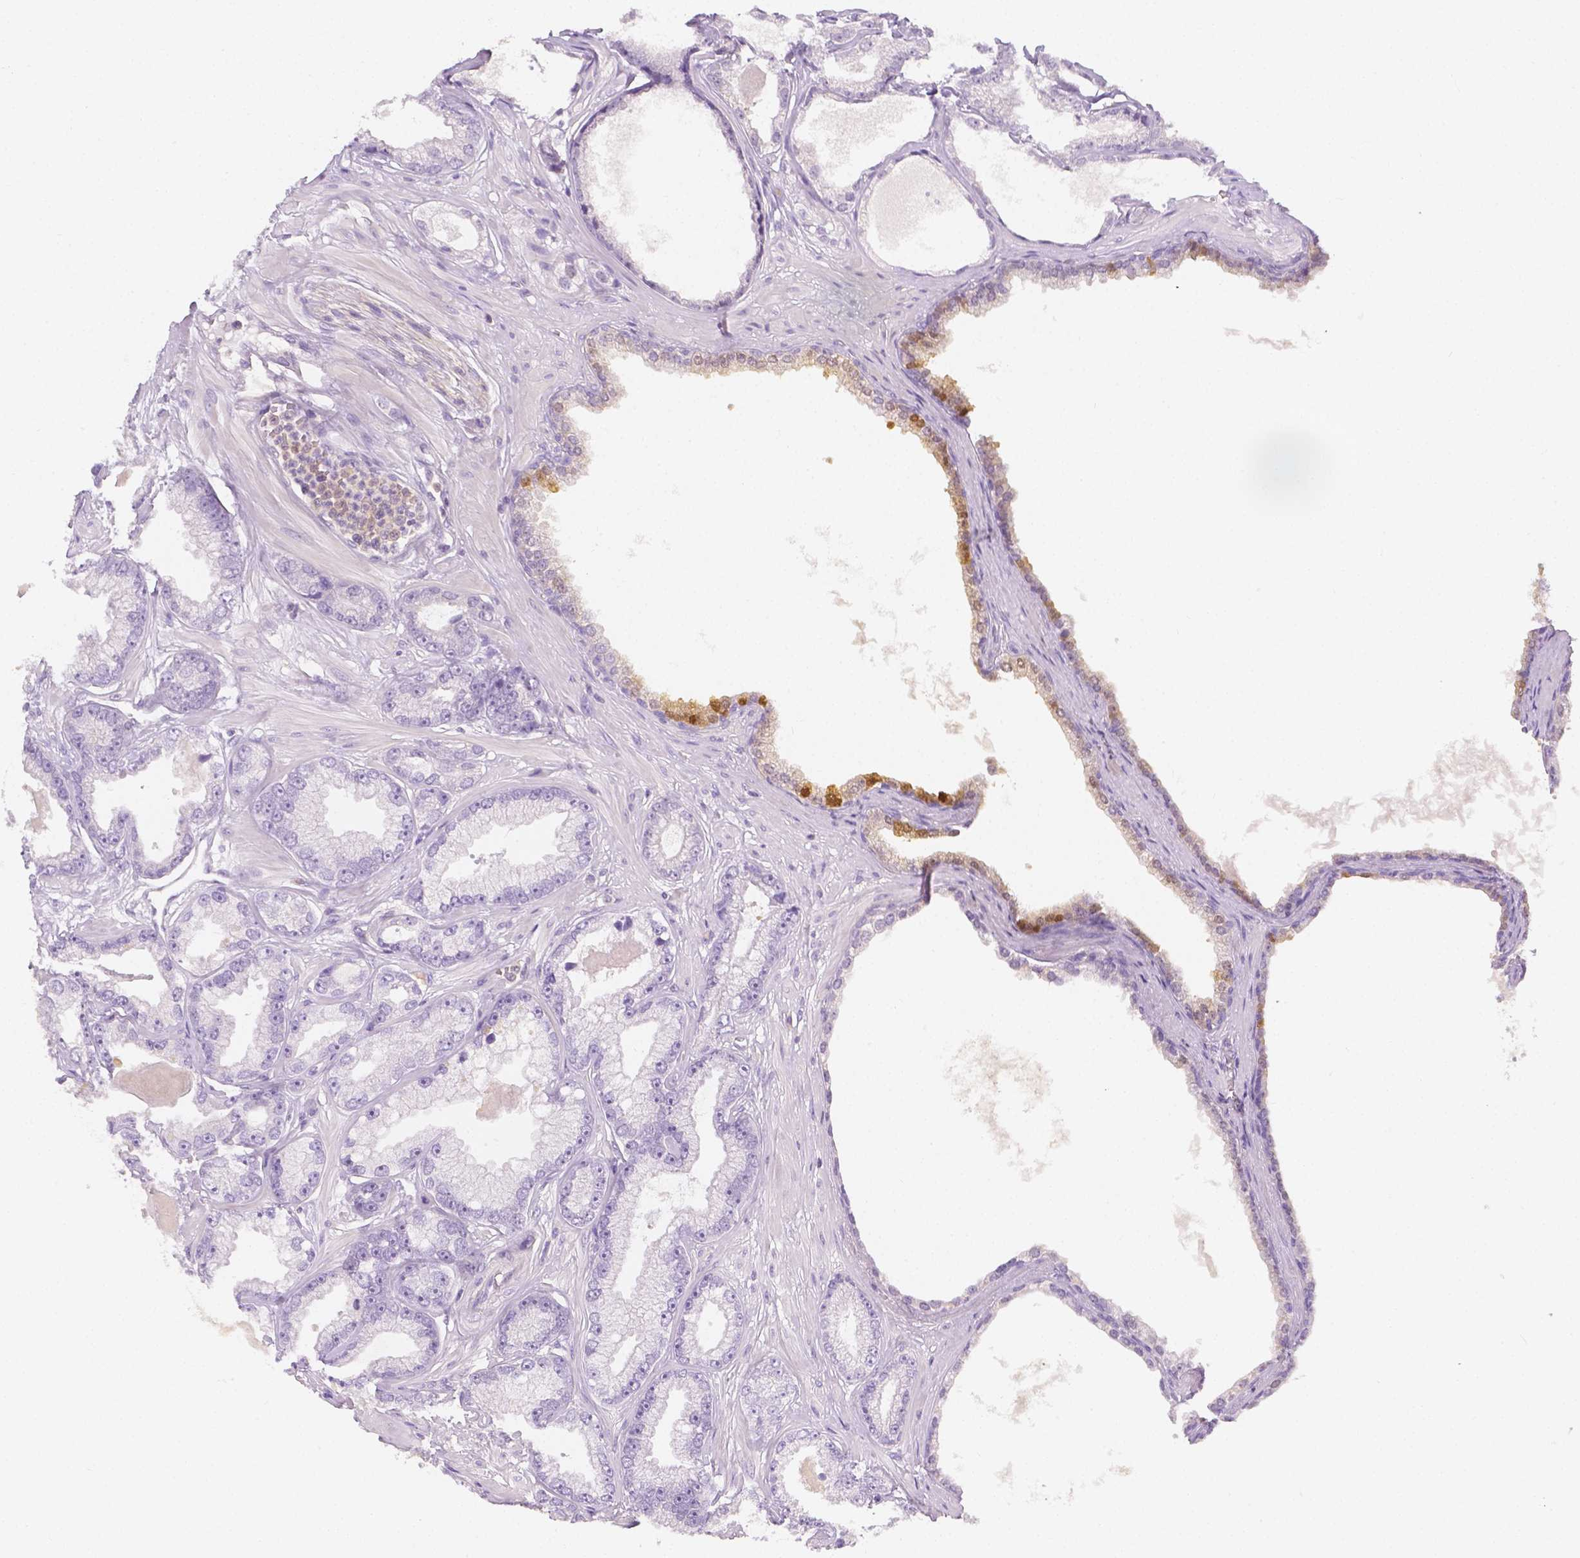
{"staining": {"intensity": "moderate", "quantity": "<25%", "location": "cytoplasmic/membranous"}, "tissue": "prostate cancer", "cell_type": "Tumor cells", "image_type": "cancer", "snomed": [{"axis": "morphology", "description": "Adenocarcinoma, Low grade"}, {"axis": "topography", "description": "Prostate"}], "caption": "High-power microscopy captured an immunohistochemistry (IHC) micrograph of adenocarcinoma (low-grade) (prostate), revealing moderate cytoplasmic/membranous expression in approximately <25% of tumor cells.", "gene": "SGTB", "patient": {"sex": "male", "age": 64}}